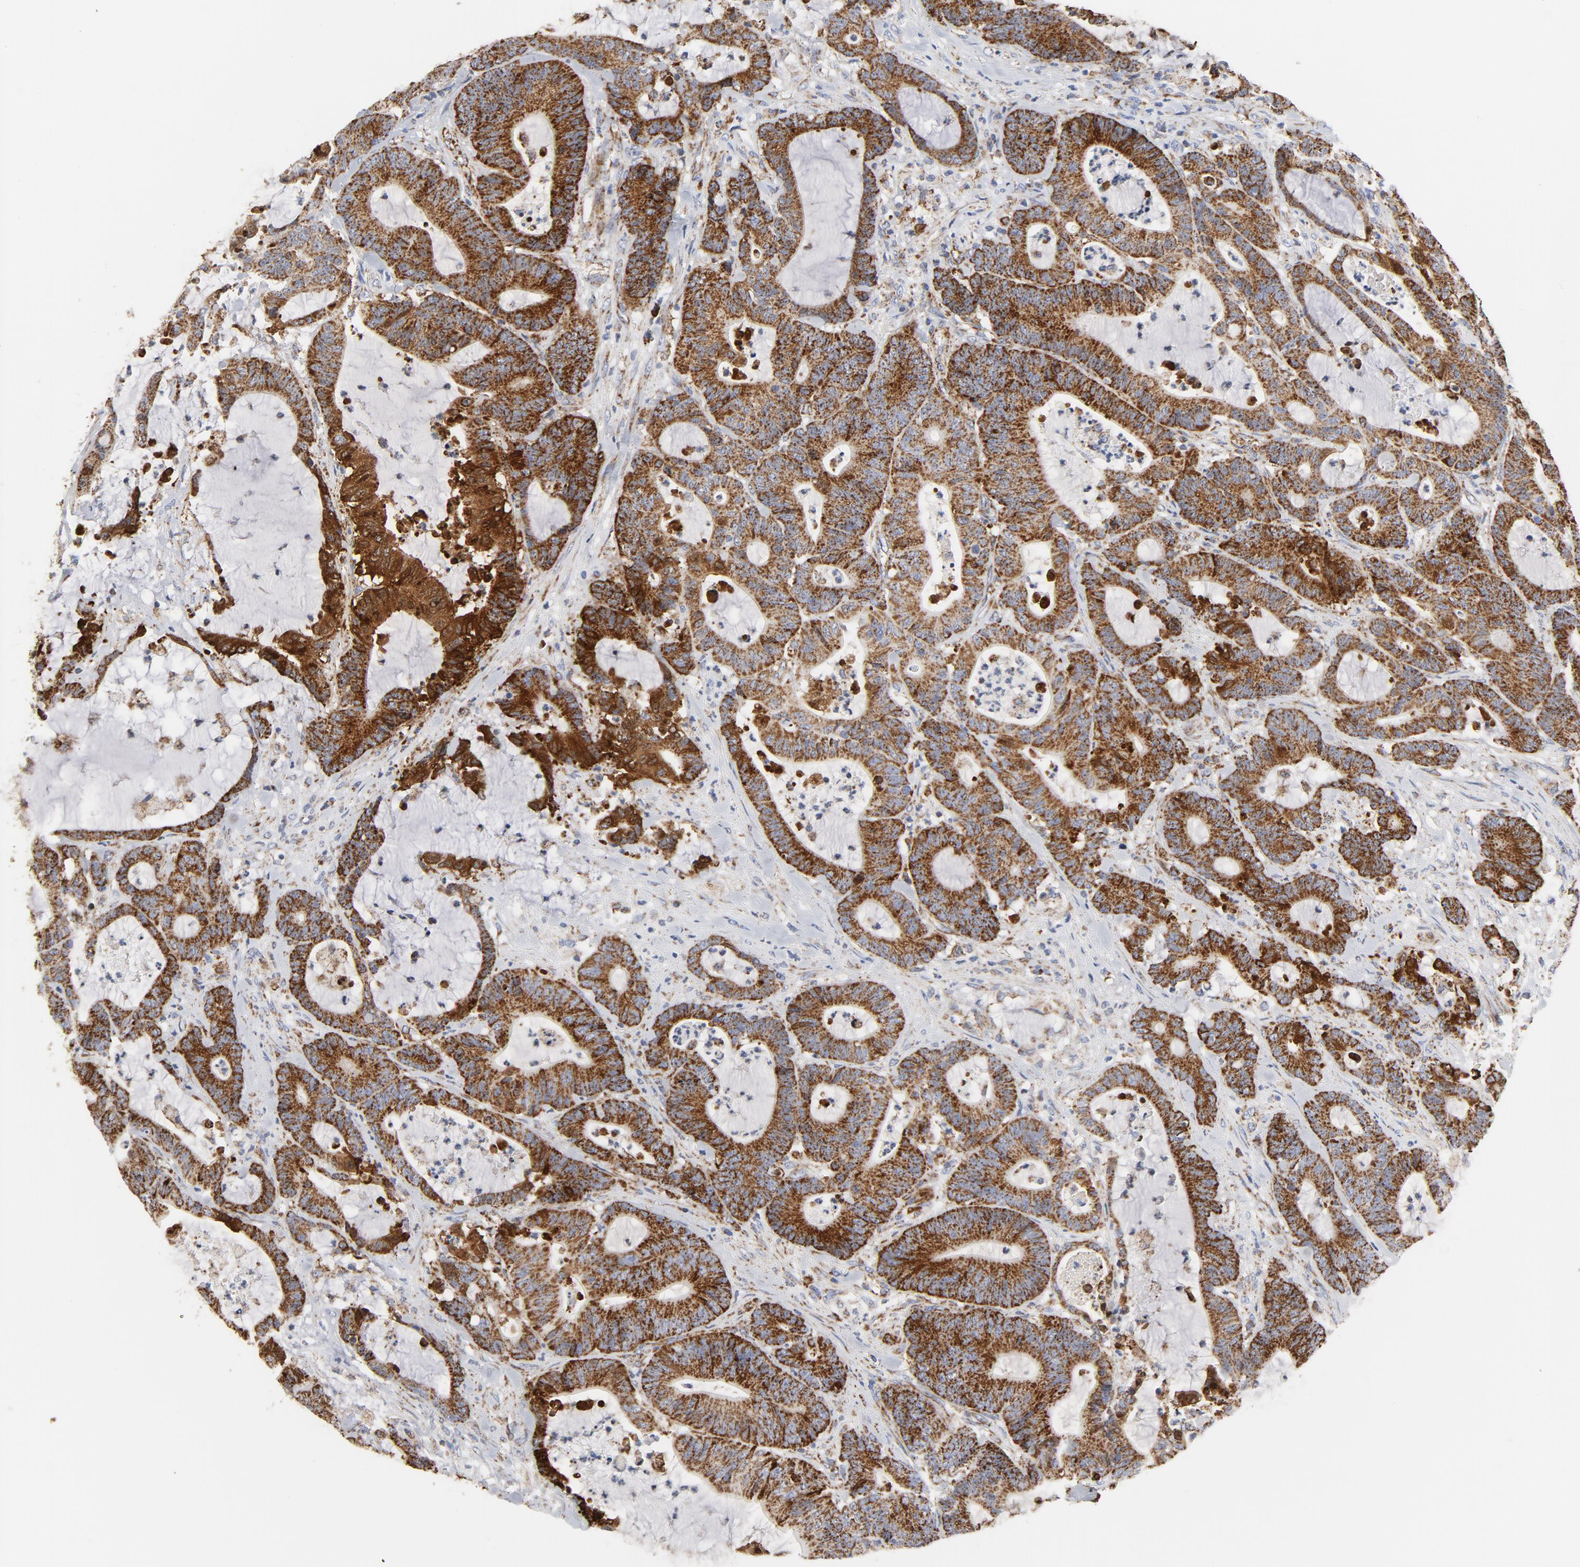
{"staining": {"intensity": "strong", "quantity": ">75%", "location": "cytoplasmic/membranous"}, "tissue": "colorectal cancer", "cell_type": "Tumor cells", "image_type": "cancer", "snomed": [{"axis": "morphology", "description": "Adenocarcinoma, NOS"}, {"axis": "topography", "description": "Colon"}], "caption": "DAB (3,3'-diaminobenzidine) immunohistochemical staining of human colorectal cancer displays strong cytoplasmic/membranous protein staining in about >75% of tumor cells.", "gene": "CYCS", "patient": {"sex": "female", "age": 84}}